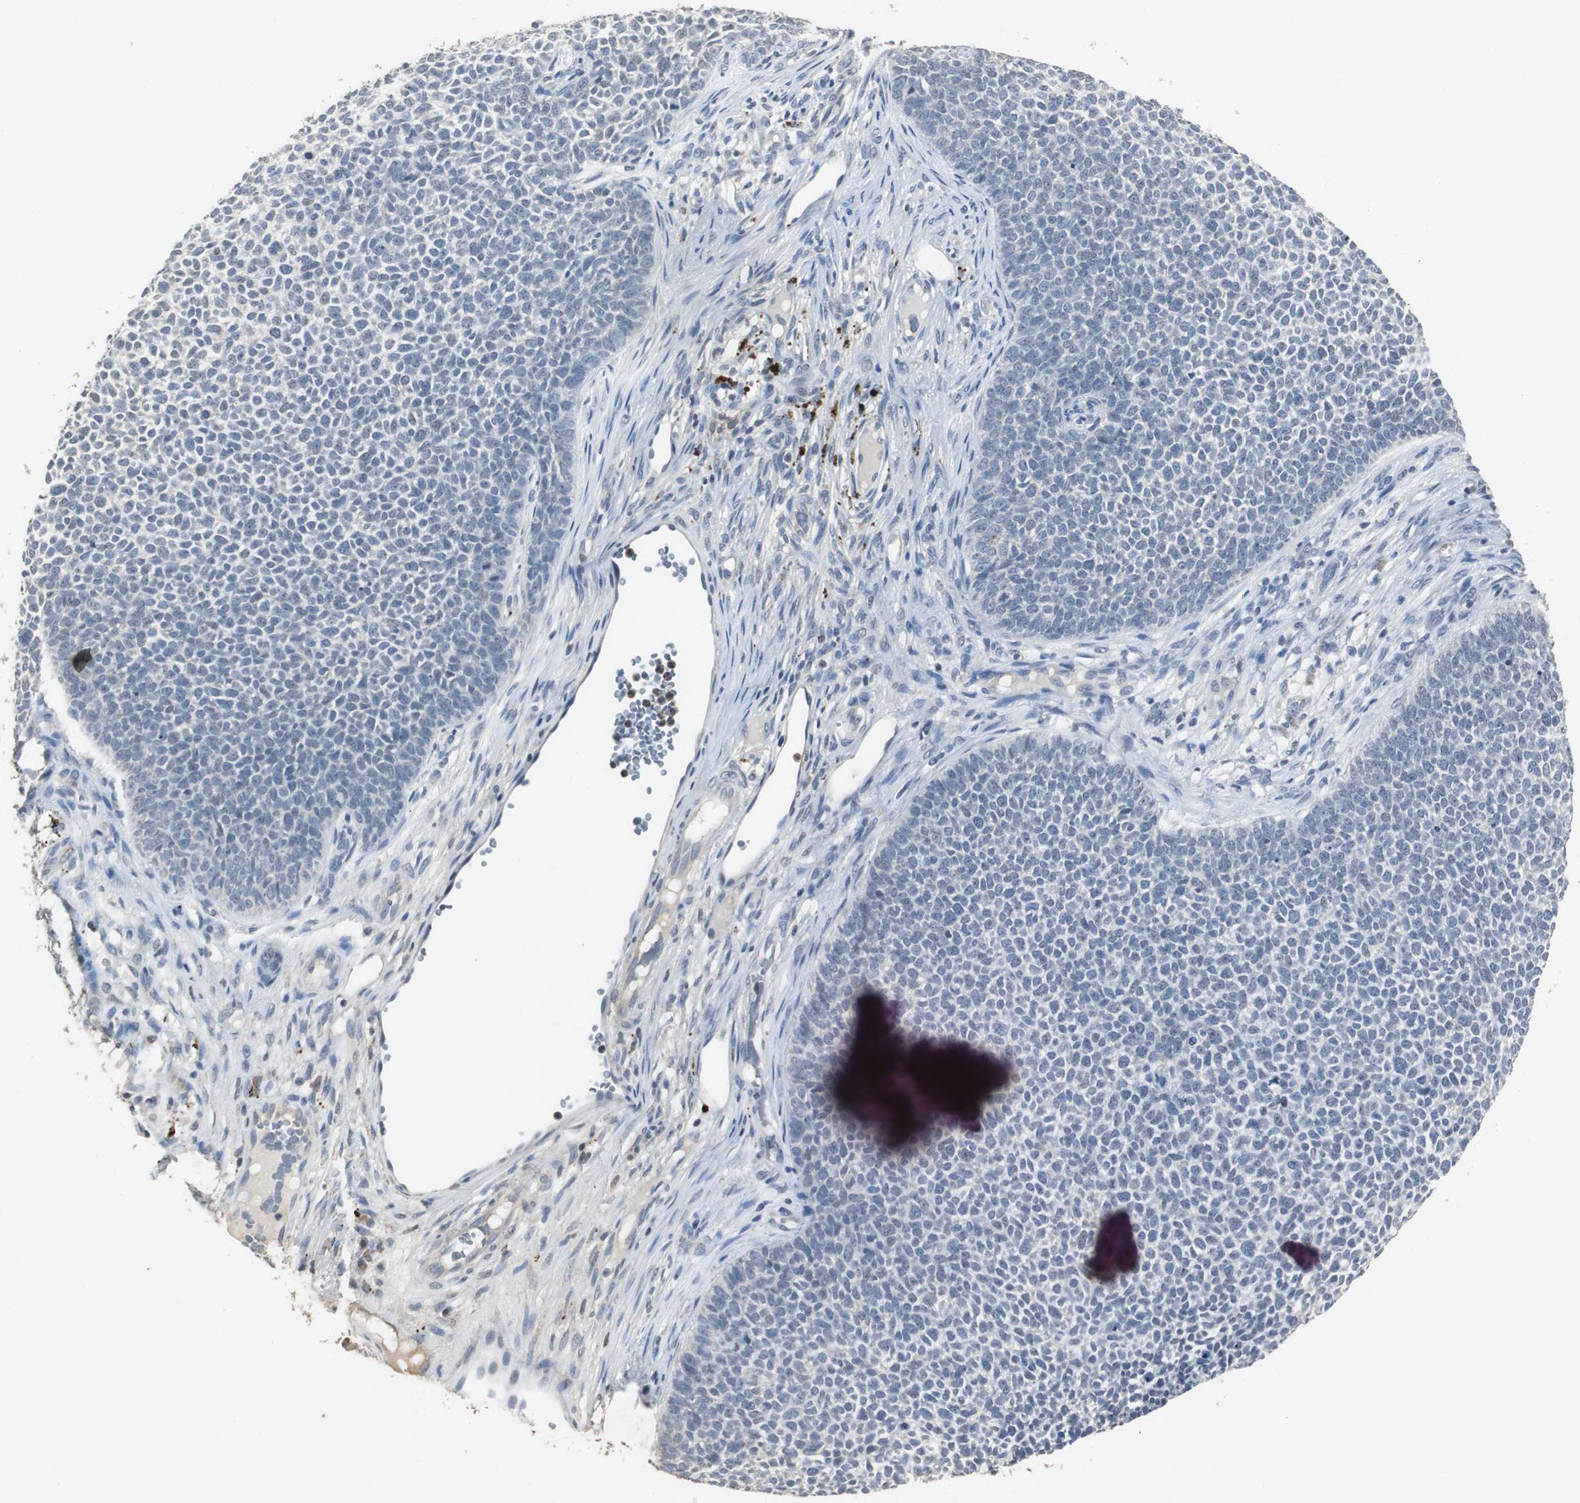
{"staining": {"intensity": "negative", "quantity": "none", "location": "none"}, "tissue": "skin cancer", "cell_type": "Tumor cells", "image_type": "cancer", "snomed": [{"axis": "morphology", "description": "Basal cell carcinoma"}, {"axis": "topography", "description": "Skin"}], "caption": "Skin cancer (basal cell carcinoma) was stained to show a protein in brown. There is no significant expression in tumor cells.", "gene": "ADNP2", "patient": {"sex": "female", "age": 84}}